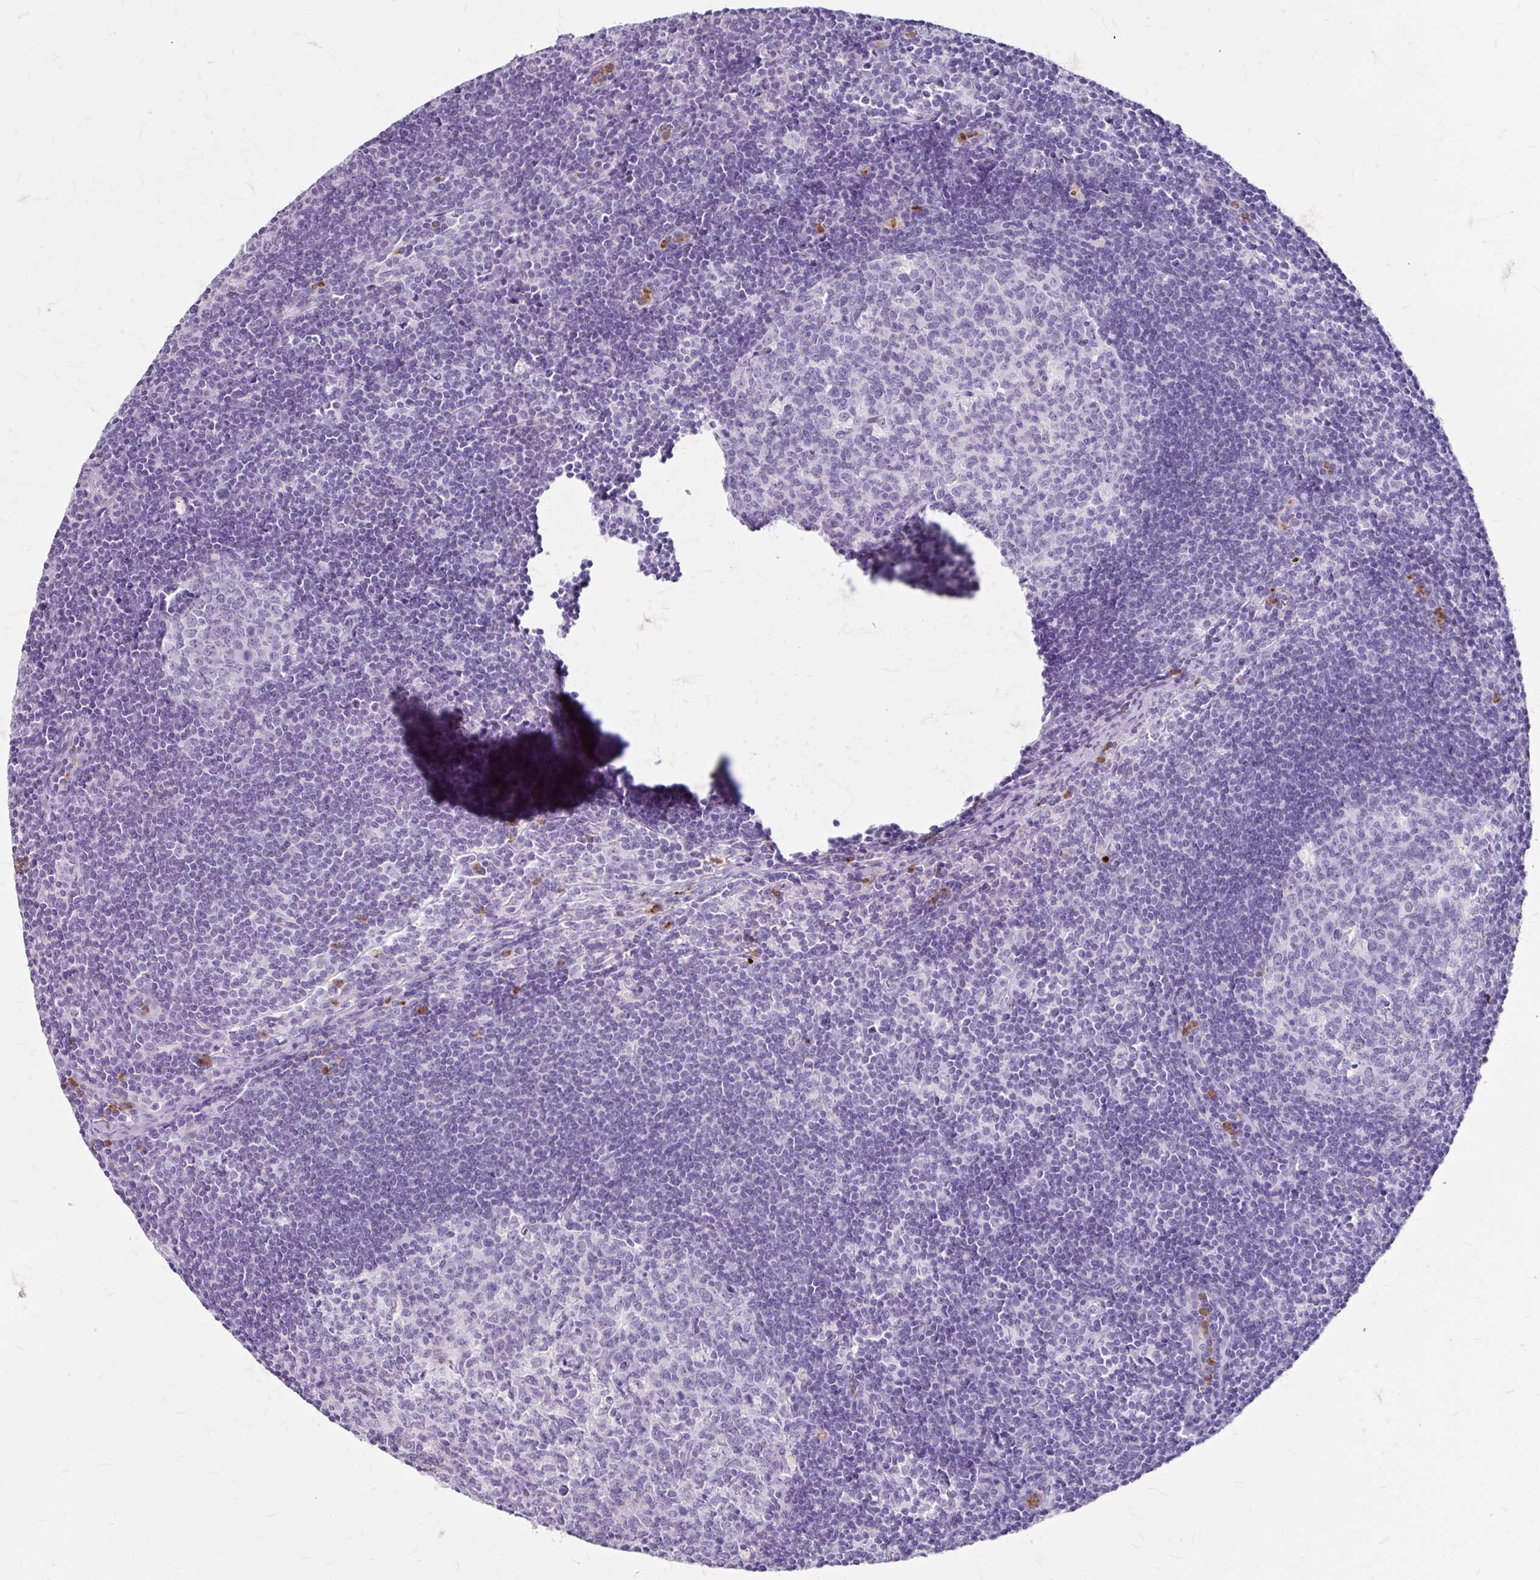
{"staining": {"intensity": "negative", "quantity": "none", "location": "none"}, "tissue": "lymph node", "cell_type": "Germinal center cells", "image_type": "normal", "snomed": [{"axis": "morphology", "description": "Normal tissue, NOS"}, {"axis": "topography", "description": "Lymph node"}], "caption": "Immunohistochemistry photomicrograph of unremarkable lymph node: lymph node stained with DAB shows no significant protein staining in germinal center cells.", "gene": "ANKRD1", "patient": {"sex": "female", "age": 29}}